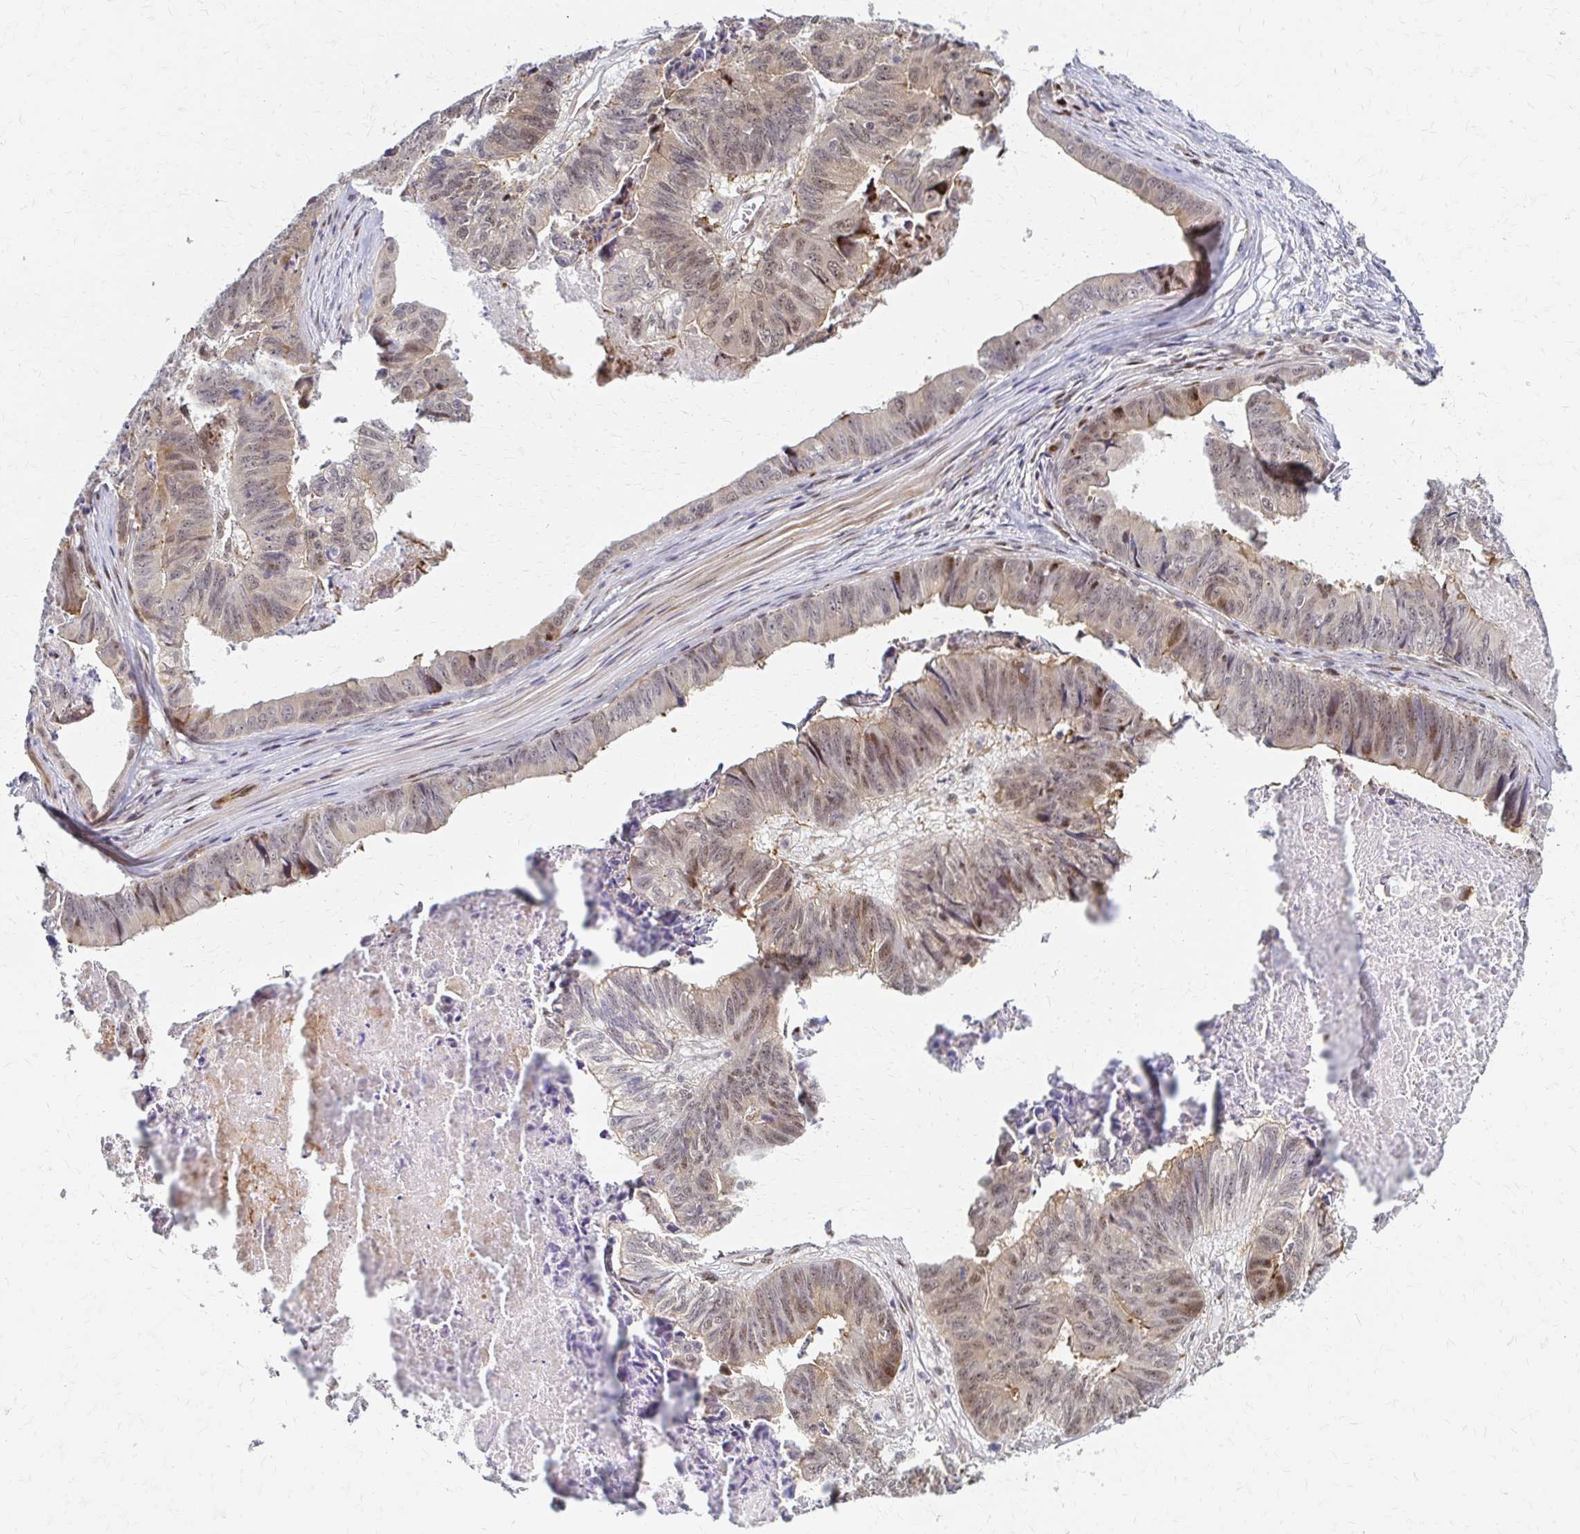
{"staining": {"intensity": "weak", "quantity": ">75%", "location": "cytoplasmic/membranous,nuclear"}, "tissue": "stomach cancer", "cell_type": "Tumor cells", "image_type": "cancer", "snomed": [{"axis": "morphology", "description": "Adenocarcinoma, NOS"}, {"axis": "topography", "description": "Stomach, lower"}], "caption": "Tumor cells demonstrate low levels of weak cytoplasmic/membranous and nuclear staining in about >75% of cells in stomach cancer.", "gene": "PSMD7", "patient": {"sex": "male", "age": 77}}